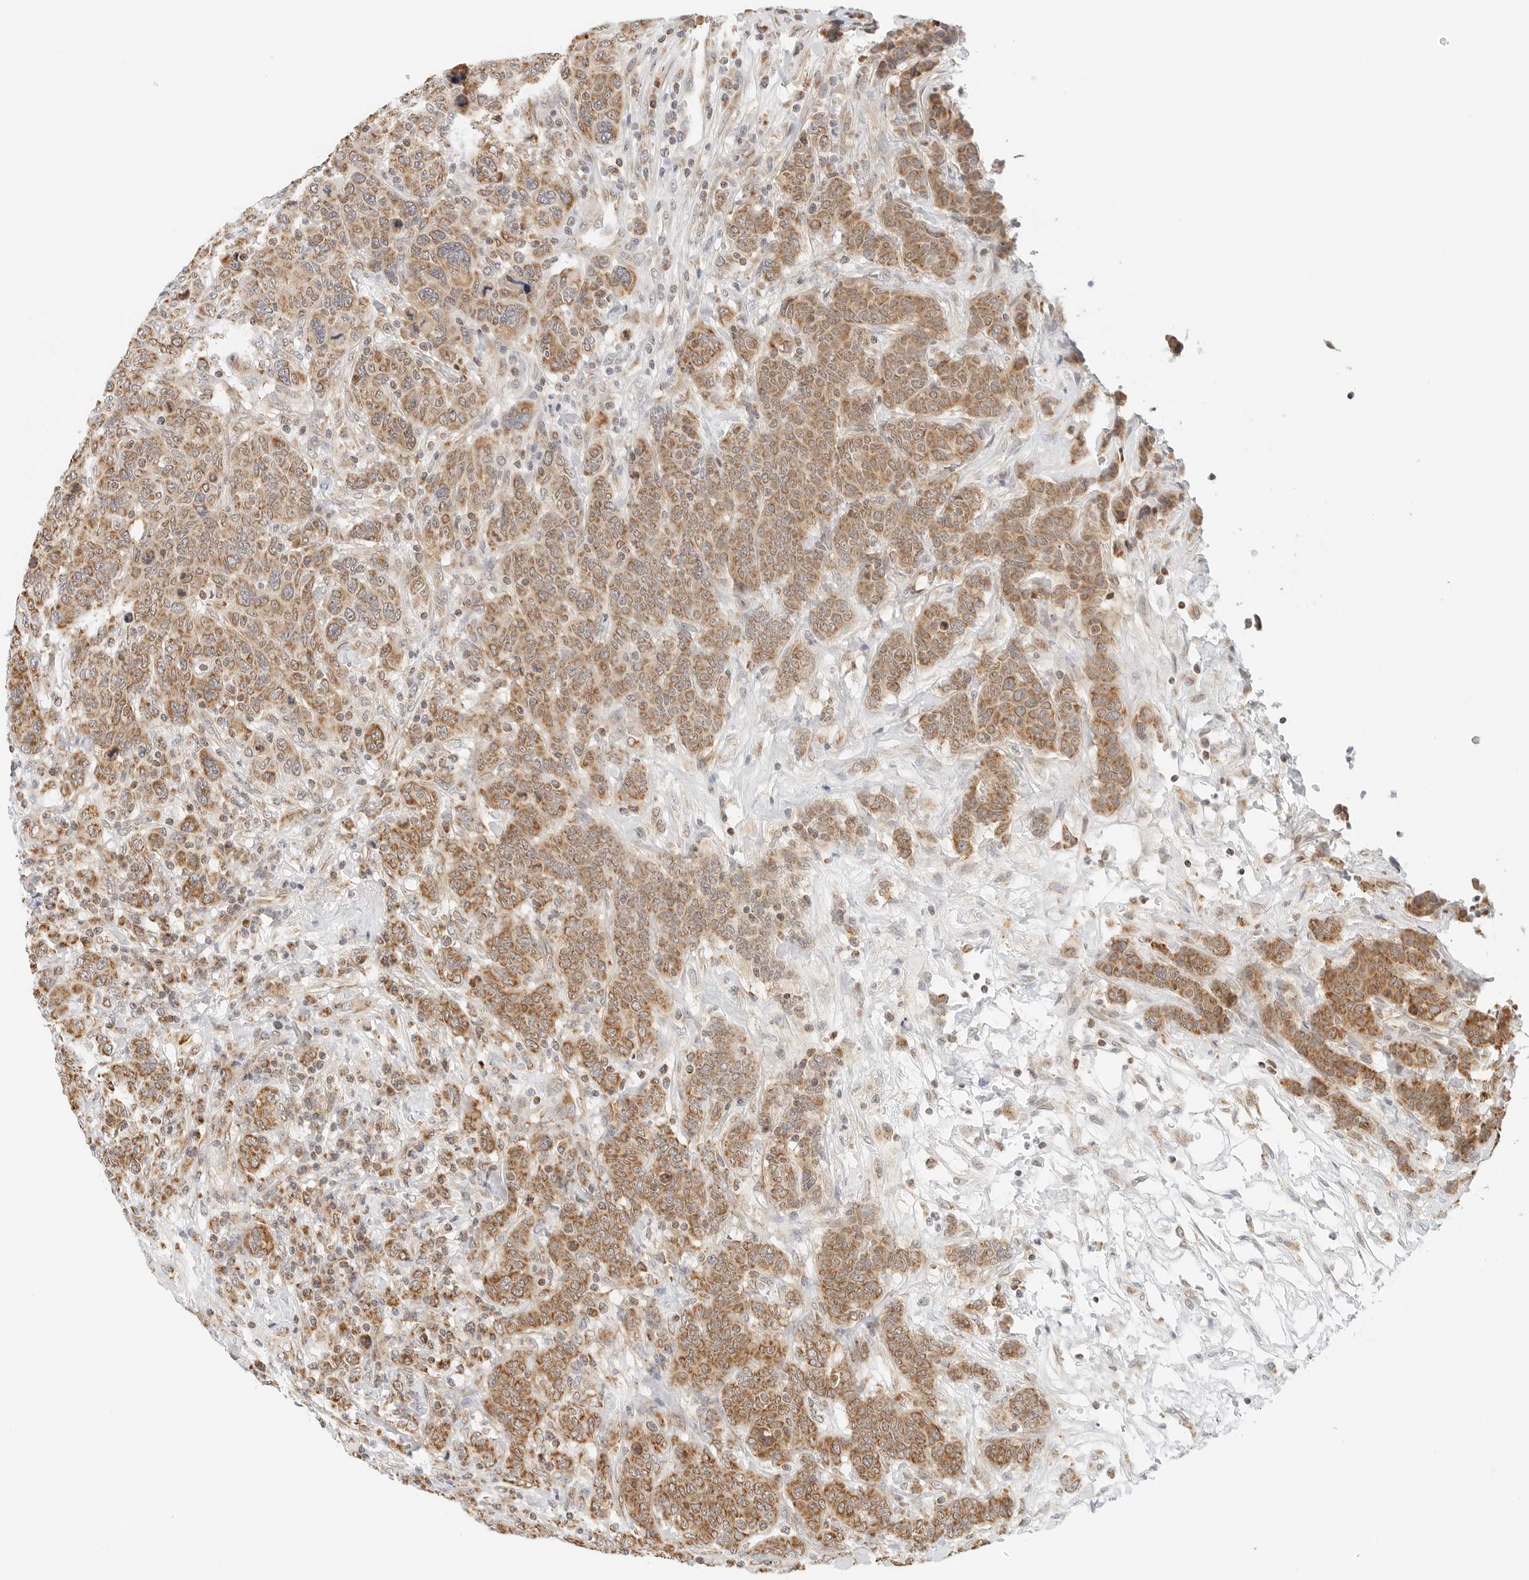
{"staining": {"intensity": "moderate", "quantity": ">75%", "location": "cytoplasmic/membranous"}, "tissue": "breast cancer", "cell_type": "Tumor cells", "image_type": "cancer", "snomed": [{"axis": "morphology", "description": "Duct carcinoma"}, {"axis": "topography", "description": "Breast"}], "caption": "Moderate cytoplasmic/membranous protein positivity is seen in approximately >75% of tumor cells in breast cancer. The staining was performed using DAB (3,3'-diaminobenzidine), with brown indicating positive protein expression. Nuclei are stained blue with hematoxylin.", "gene": "ATL1", "patient": {"sex": "female", "age": 37}}